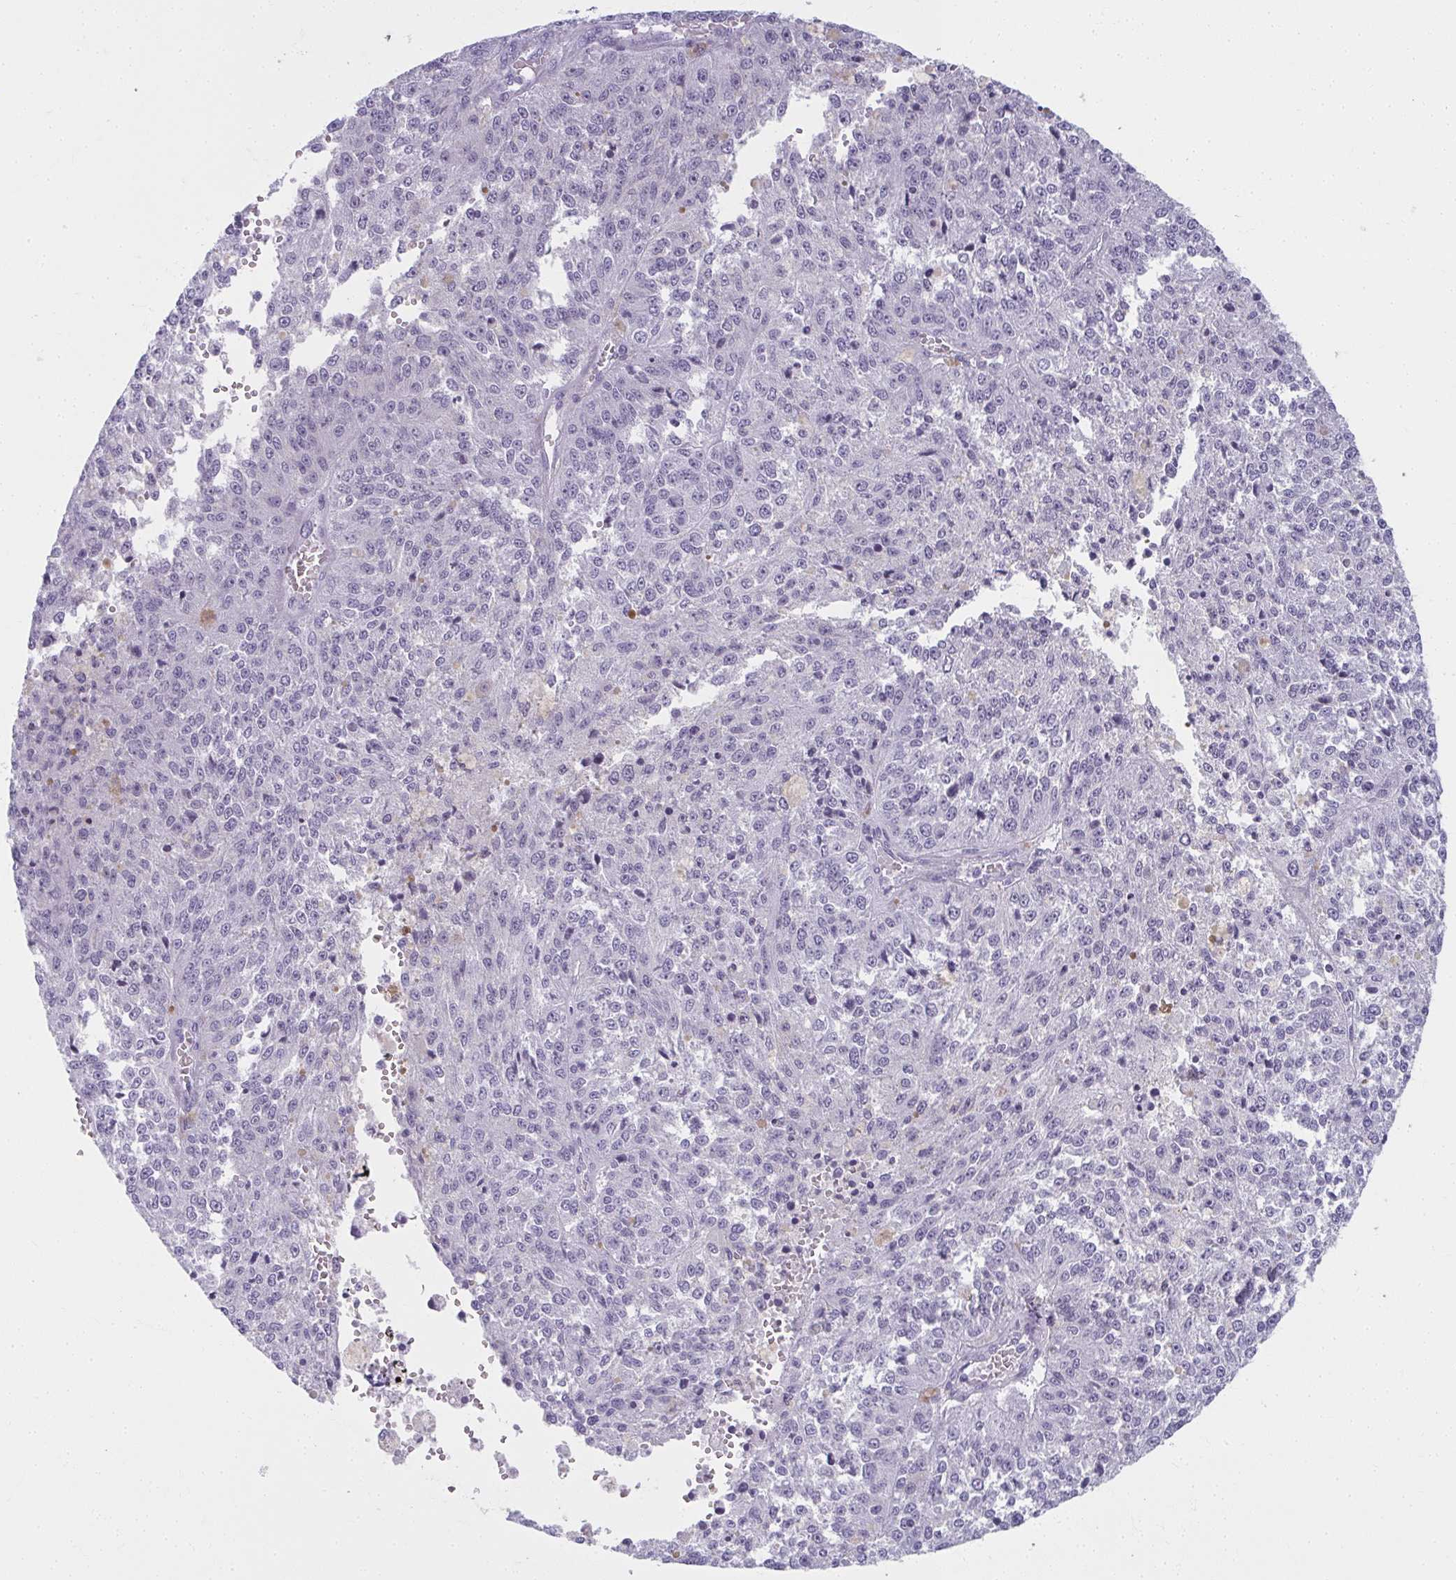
{"staining": {"intensity": "negative", "quantity": "none", "location": "none"}, "tissue": "melanoma", "cell_type": "Tumor cells", "image_type": "cancer", "snomed": [{"axis": "morphology", "description": "Malignant melanoma, Metastatic site"}, {"axis": "topography", "description": "Lymph node"}], "caption": "An immunohistochemistry image of malignant melanoma (metastatic site) is shown. There is no staining in tumor cells of malignant melanoma (metastatic site).", "gene": "MOBP", "patient": {"sex": "female", "age": 64}}